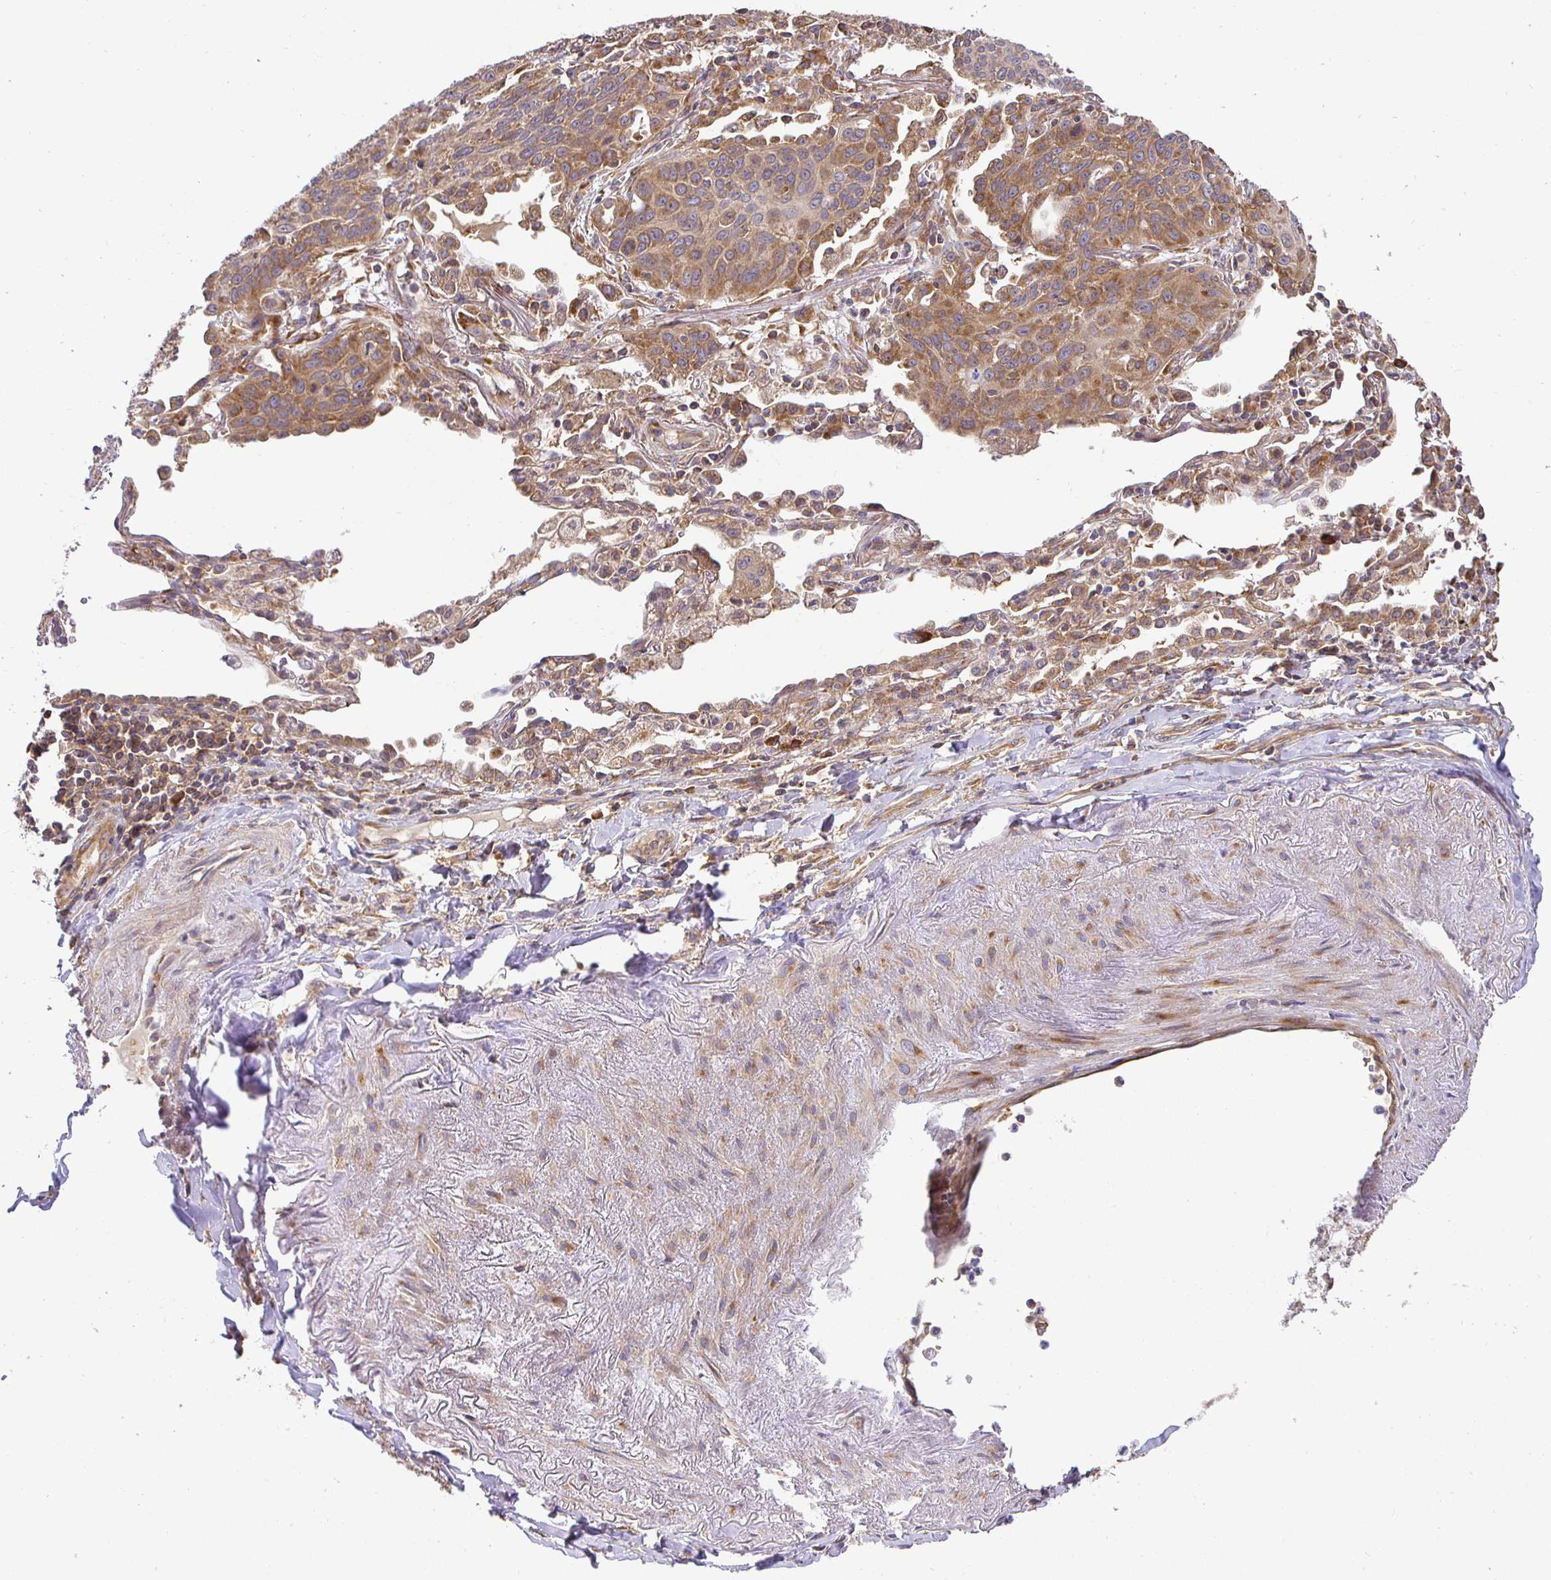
{"staining": {"intensity": "moderate", "quantity": ">75%", "location": "cytoplasmic/membranous"}, "tissue": "lung cancer", "cell_type": "Tumor cells", "image_type": "cancer", "snomed": [{"axis": "morphology", "description": "Squamous cell carcinoma, NOS"}, {"axis": "topography", "description": "Lung"}], "caption": "This is an image of immunohistochemistry (IHC) staining of lung squamous cell carcinoma, which shows moderate staining in the cytoplasmic/membranous of tumor cells.", "gene": "IRAK1", "patient": {"sex": "male", "age": 71}}